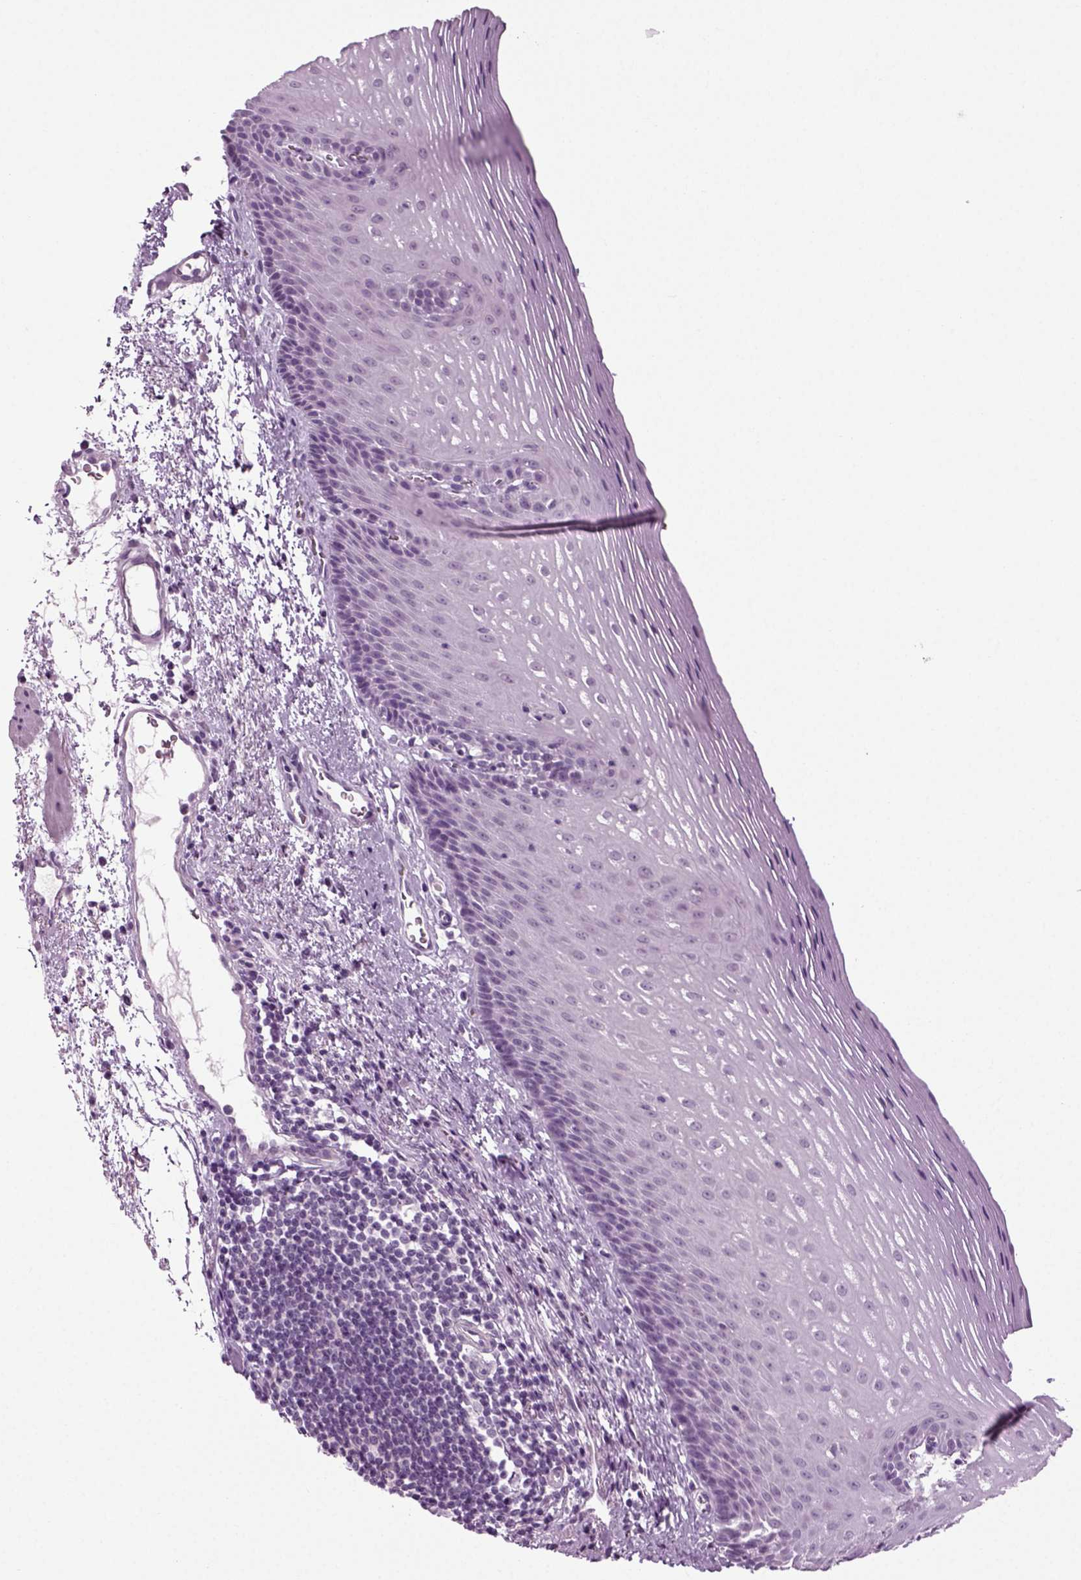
{"staining": {"intensity": "negative", "quantity": "none", "location": "none"}, "tissue": "esophagus", "cell_type": "Squamous epithelial cells", "image_type": "normal", "snomed": [{"axis": "morphology", "description": "Normal tissue, NOS"}, {"axis": "topography", "description": "Esophagus"}], "caption": "IHC histopathology image of normal human esophagus stained for a protein (brown), which shows no expression in squamous epithelial cells.", "gene": "ZC2HC1C", "patient": {"sex": "male", "age": 76}}